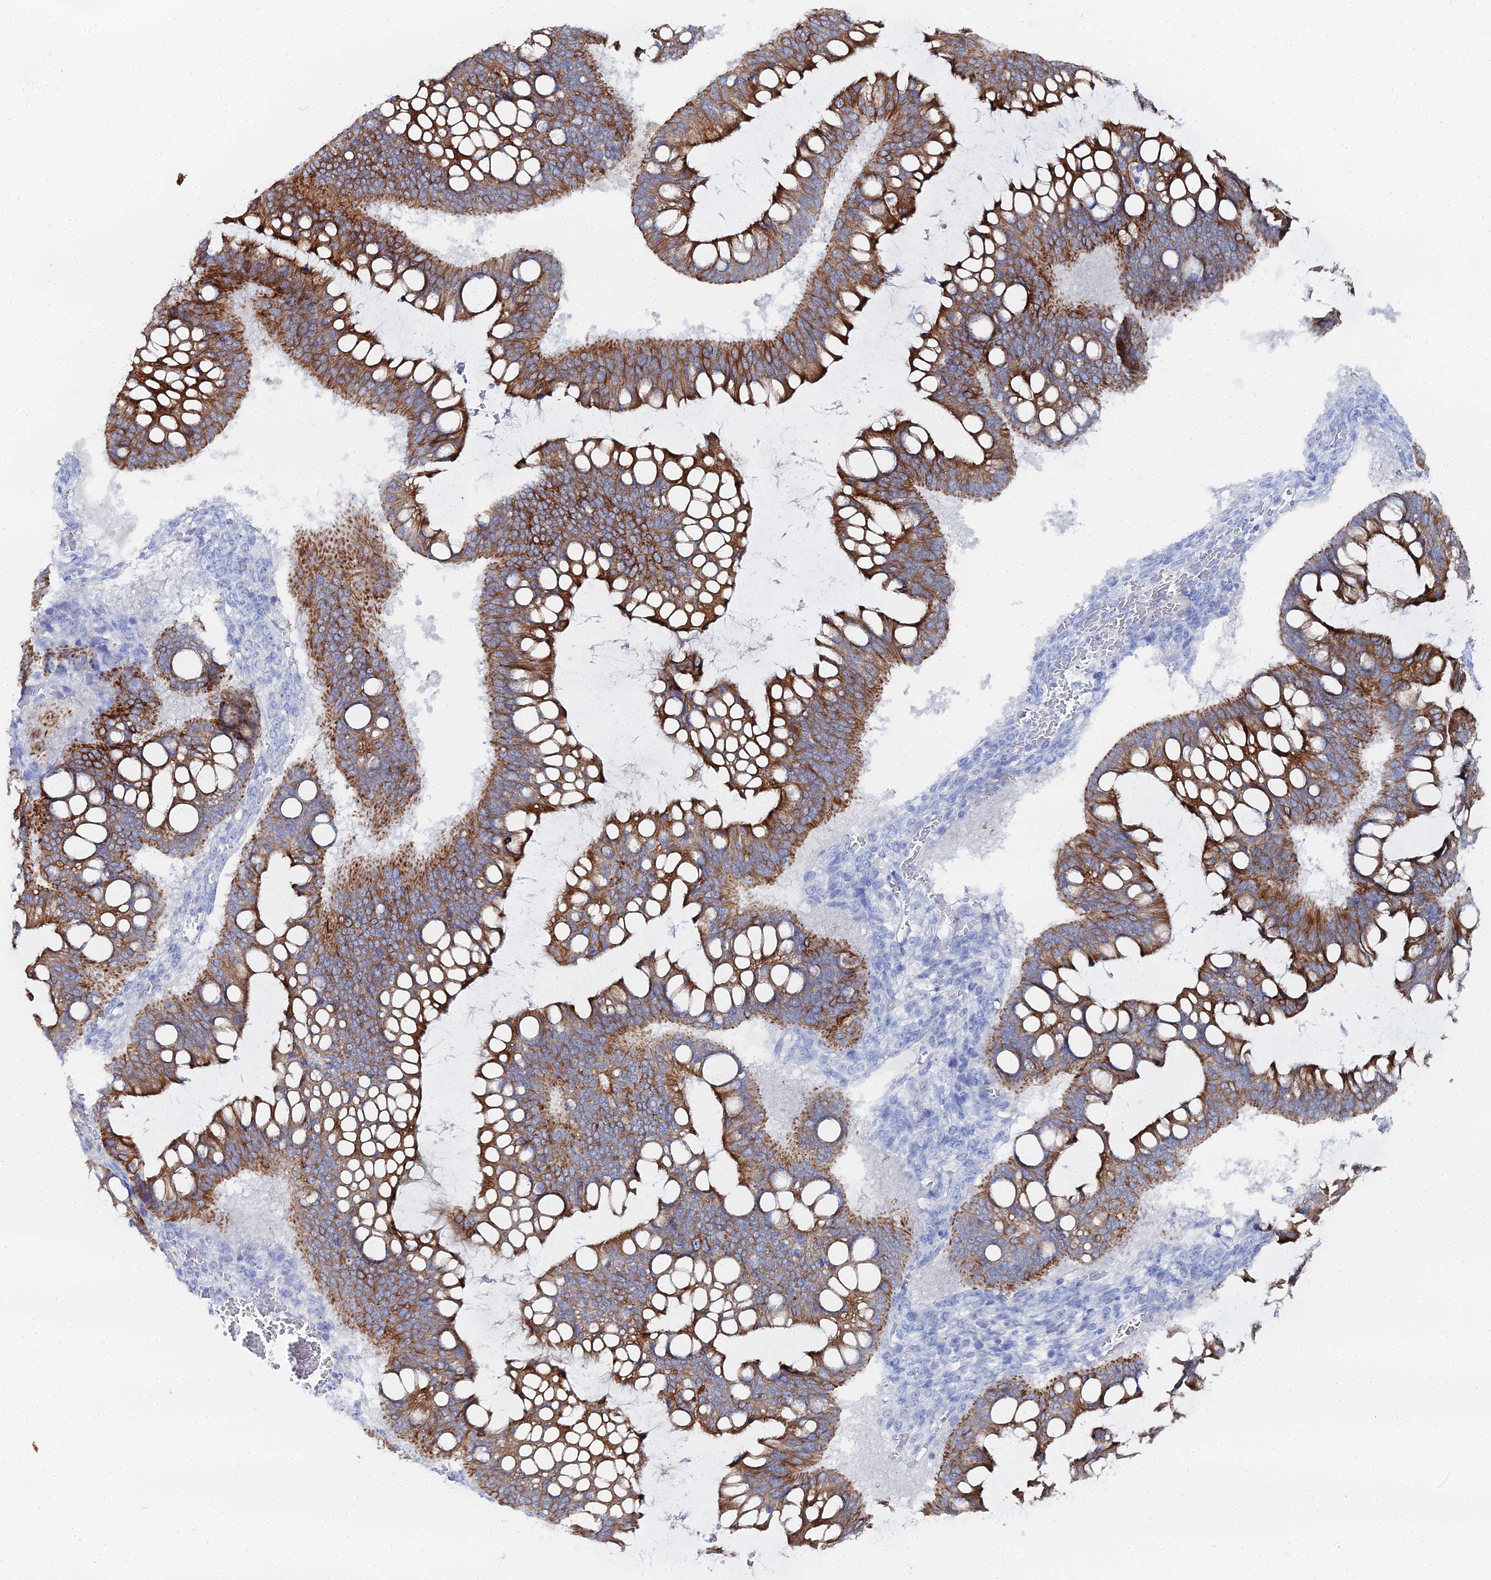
{"staining": {"intensity": "strong", "quantity": ">75%", "location": "cytoplasmic/membranous"}, "tissue": "ovarian cancer", "cell_type": "Tumor cells", "image_type": "cancer", "snomed": [{"axis": "morphology", "description": "Cystadenocarcinoma, mucinous, NOS"}, {"axis": "topography", "description": "Ovary"}], "caption": "Protein staining of mucinous cystadenocarcinoma (ovarian) tissue displays strong cytoplasmic/membranous positivity in about >75% of tumor cells. (DAB (3,3'-diaminobenzidine) = brown stain, brightfield microscopy at high magnification).", "gene": "DHX34", "patient": {"sex": "female", "age": 73}}